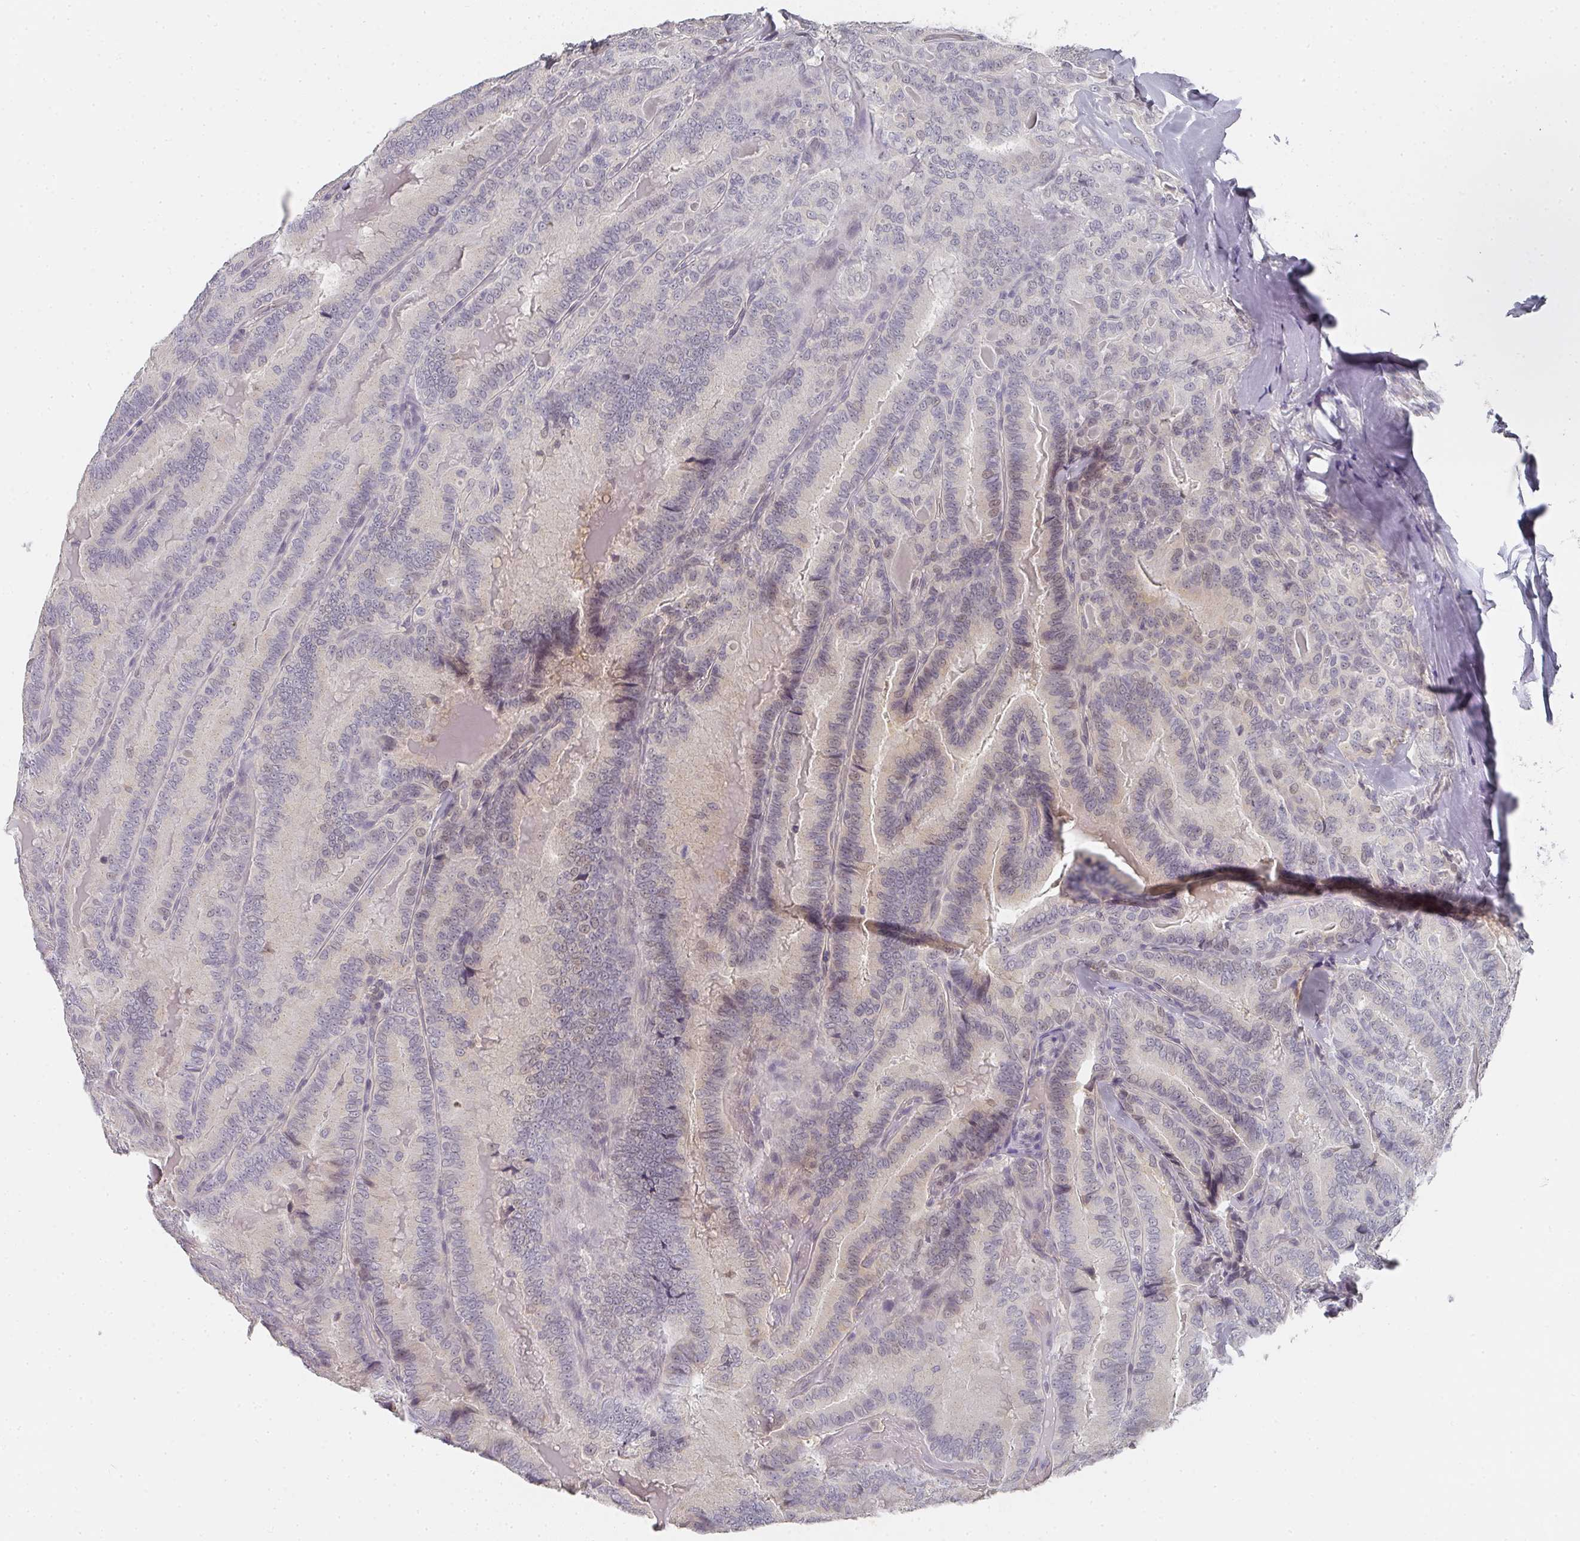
{"staining": {"intensity": "weak", "quantity": "<25%", "location": "nuclear"}, "tissue": "thyroid cancer", "cell_type": "Tumor cells", "image_type": "cancer", "snomed": [{"axis": "morphology", "description": "Papillary adenocarcinoma, NOS"}, {"axis": "topography", "description": "Thyroid gland"}], "caption": "DAB (3,3'-diaminobenzidine) immunohistochemical staining of human thyroid cancer shows no significant expression in tumor cells.", "gene": "SHISA2", "patient": {"sex": "male", "age": 61}}